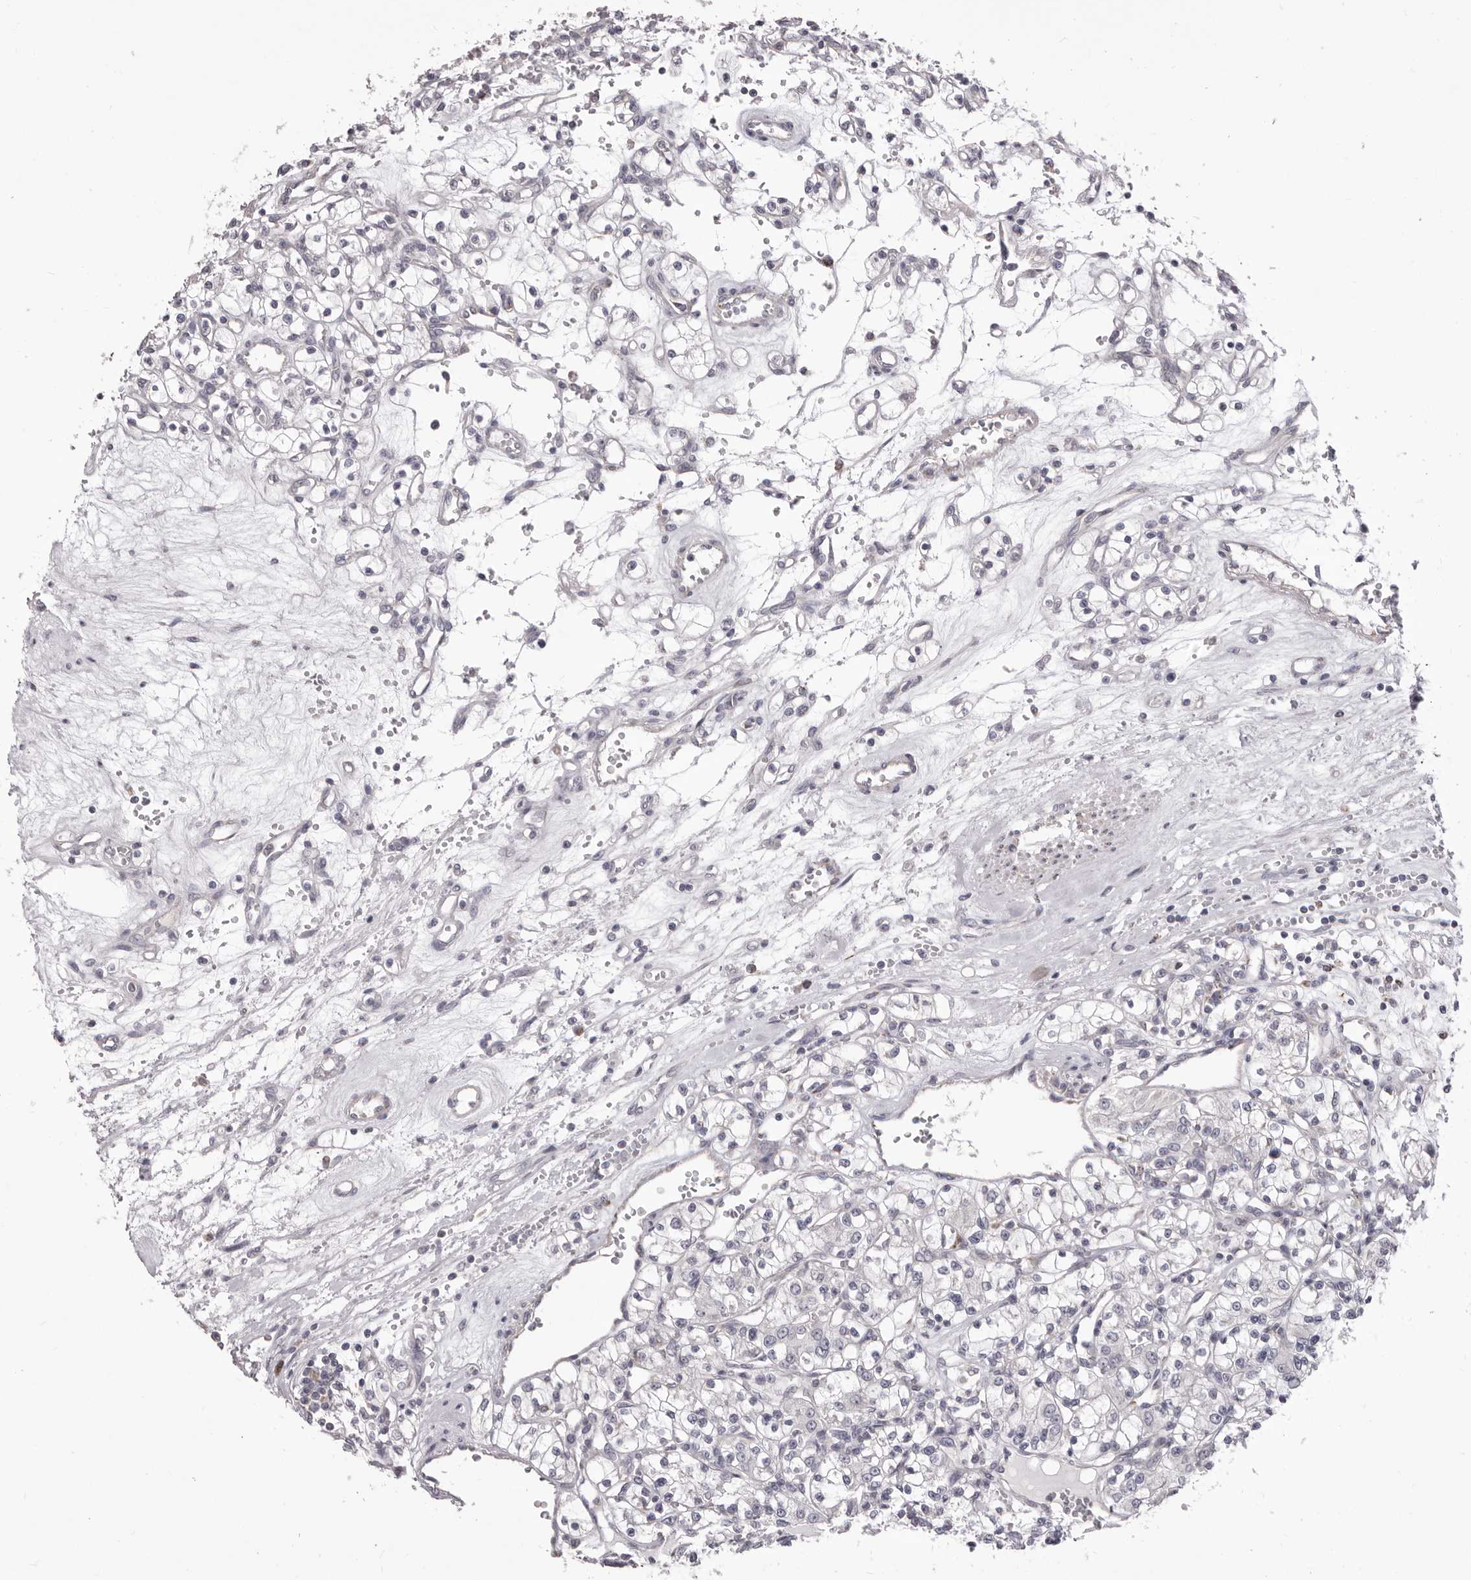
{"staining": {"intensity": "negative", "quantity": "none", "location": "none"}, "tissue": "renal cancer", "cell_type": "Tumor cells", "image_type": "cancer", "snomed": [{"axis": "morphology", "description": "Adenocarcinoma, NOS"}, {"axis": "topography", "description": "Kidney"}], "caption": "This photomicrograph is of adenocarcinoma (renal) stained with IHC to label a protein in brown with the nuclei are counter-stained blue. There is no staining in tumor cells.", "gene": "PRMT2", "patient": {"sex": "female", "age": 59}}